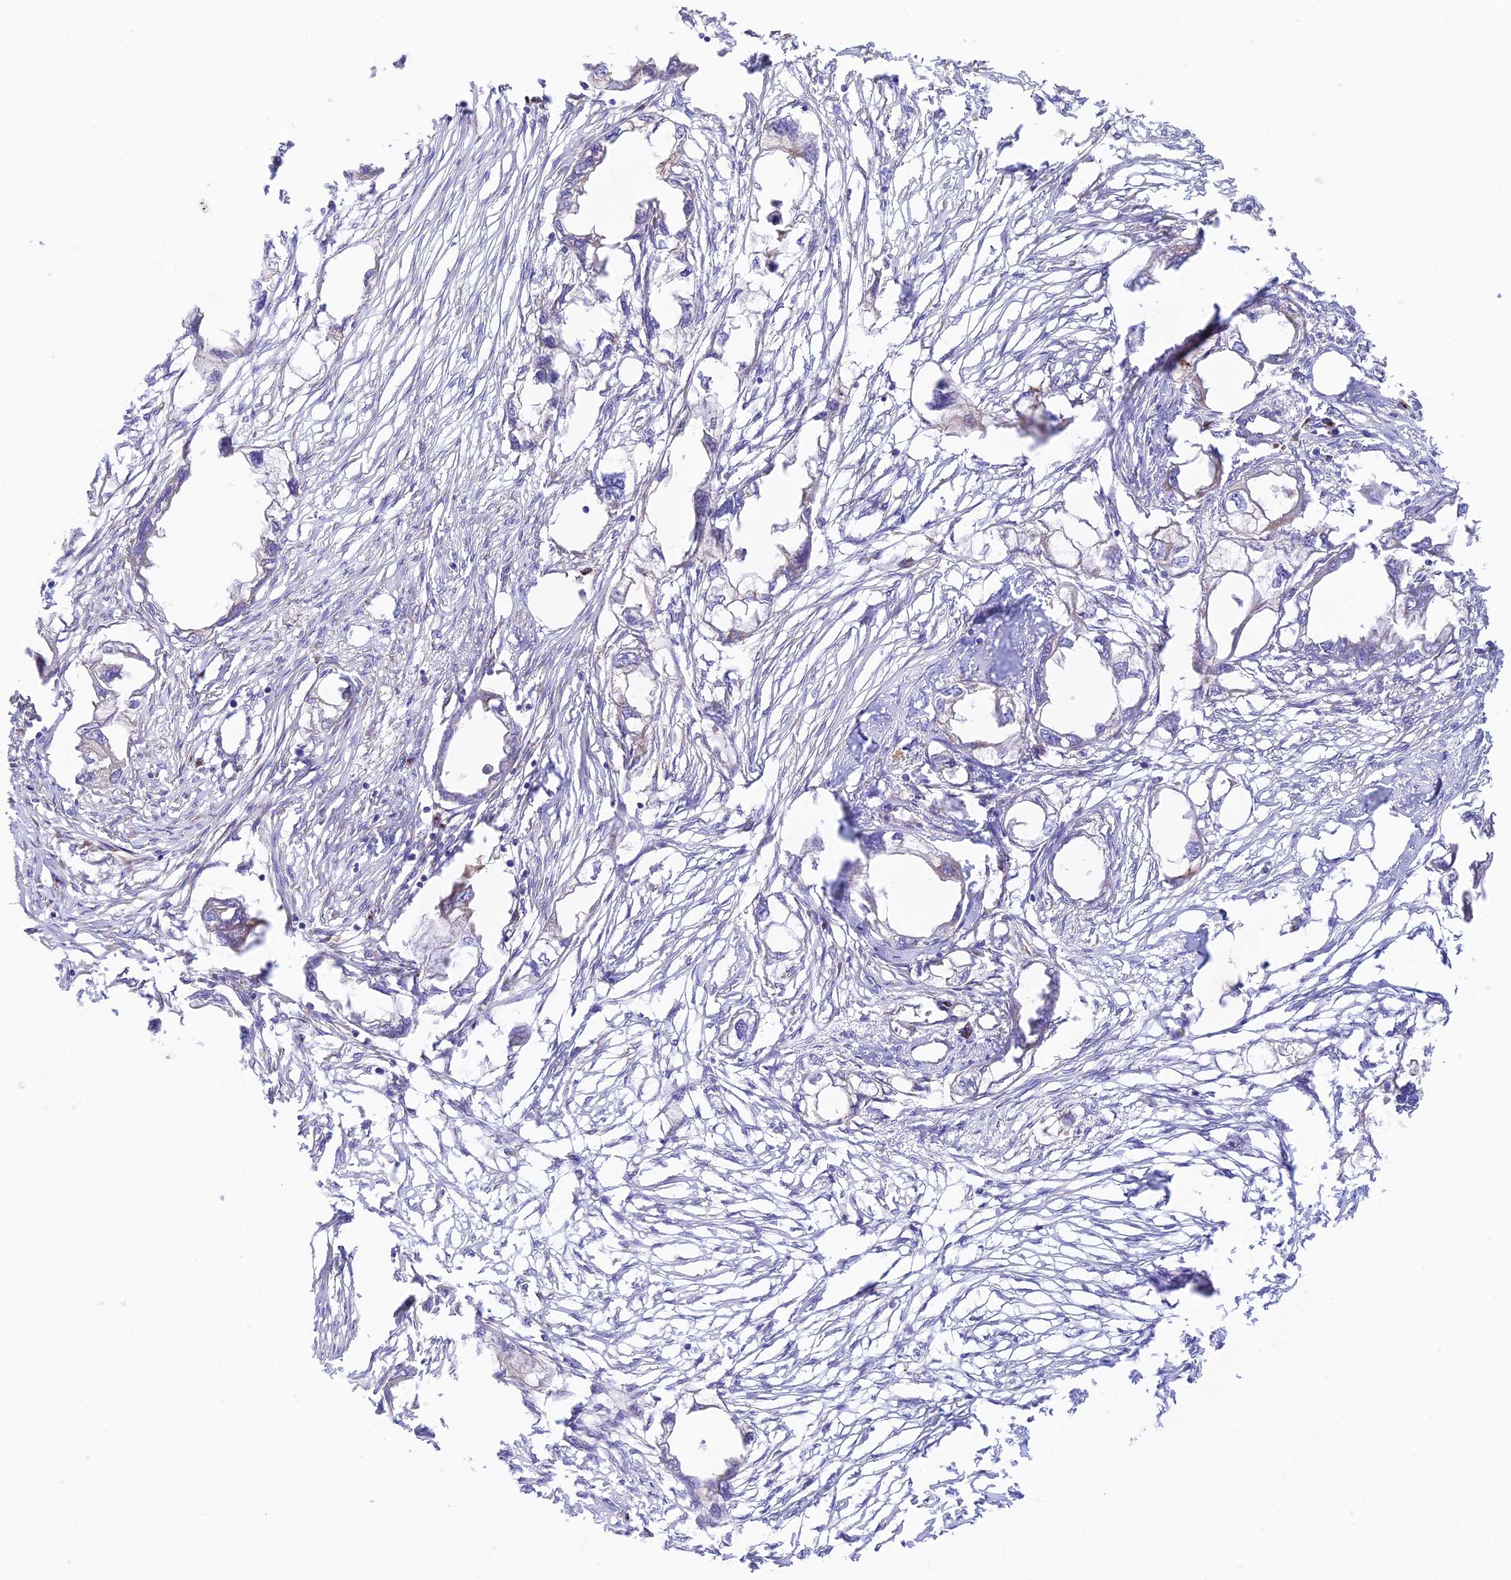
{"staining": {"intensity": "negative", "quantity": "none", "location": "none"}, "tissue": "endometrial cancer", "cell_type": "Tumor cells", "image_type": "cancer", "snomed": [{"axis": "morphology", "description": "Adenocarcinoma, NOS"}, {"axis": "morphology", "description": "Adenocarcinoma, metastatic, NOS"}, {"axis": "topography", "description": "Adipose tissue"}, {"axis": "topography", "description": "Endometrium"}], "caption": "This is a micrograph of immunohistochemistry staining of endometrial cancer (metastatic adenocarcinoma), which shows no expression in tumor cells.", "gene": "GOLGA3", "patient": {"sex": "female", "age": 67}}